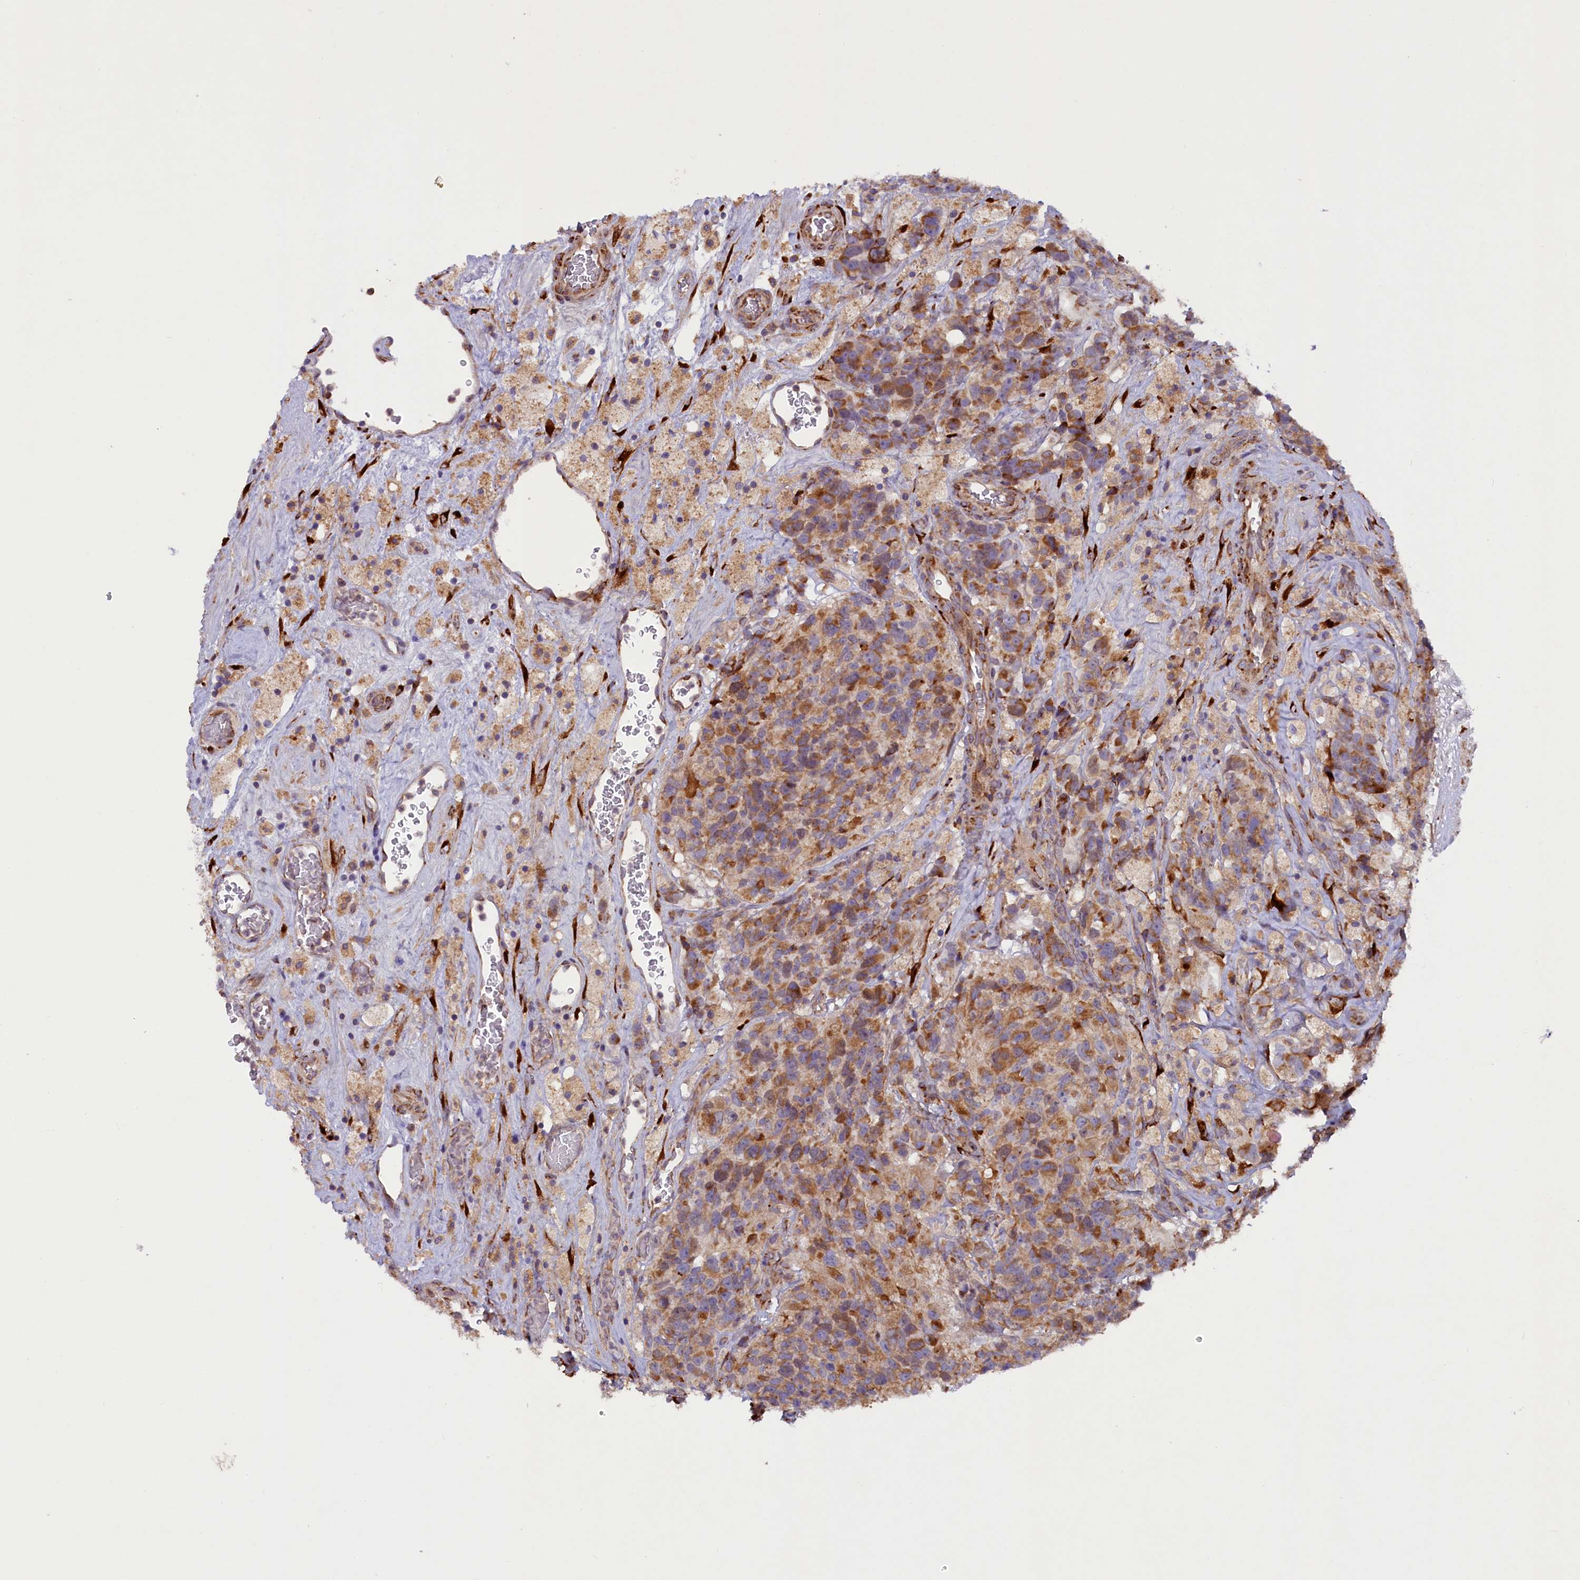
{"staining": {"intensity": "moderate", "quantity": "25%-75%", "location": "cytoplasmic/membranous"}, "tissue": "glioma", "cell_type": "Tumor cells", "image_type": "cancer", "snomed": [{"axis": "morphology", "description": "Glioma, malignant, High grade"}, {"axis": "topography", "description": "Brain"}], "caption": "Protein staining displays moderate cytoplasmic/membranous expression in about 25%-75% of tumor cells in high-grade glioma (malignant). (DAB = brown stain, brightfield microscopy at high magnification).", "gene": "SSC5D", "patient": {"sex": "male", "age": 76}}